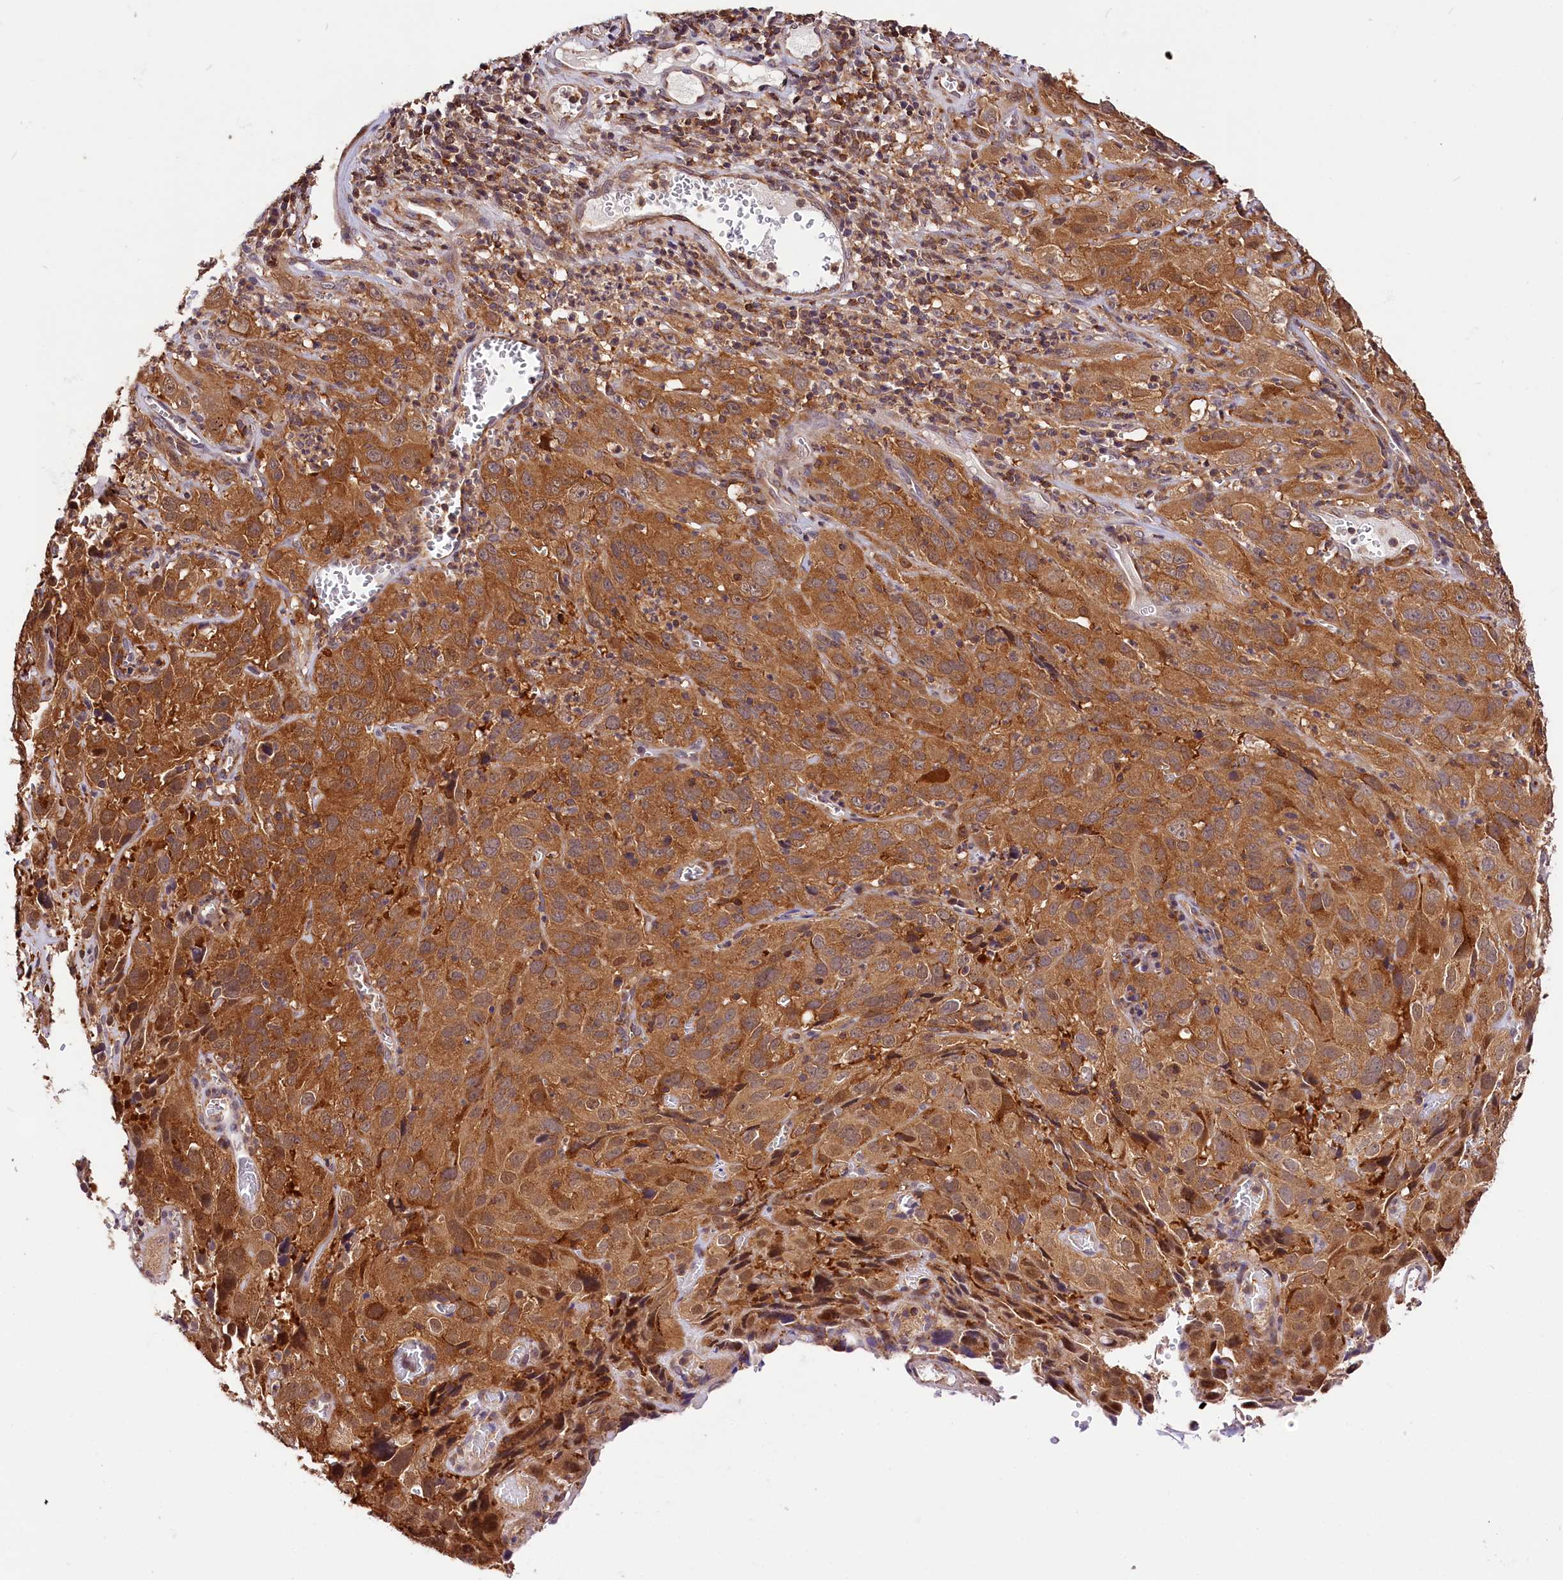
{"staining": {"intensity": "moderate", "quantity": ">75%", "location": "cytoplasmic/membranous"}, "tissue": "cervical cancer", "cell_type": "Tumor cells", "image_type": "cancer", "snomed": [{"axis": "morphology", "description": "Squamous cell carcinoma, NOS"}, {"axis": "topography", "description": "Cervix"}], "caption": "Immunohistochemistry staining of cervical squamous cell carcinoma, which demonstrates medium levels of moderate cytoplasmic/membranous staining in approximately >75% of tumor cells indicating moderate cytoplasmic/membranous protein positivity. The staining was performed using DAB (brown) for protein detection and nuclei were counterstained in hematoxylin (blue).", "gene": "CHORDC1", "patient": {"sex": "female", "age": 32}}